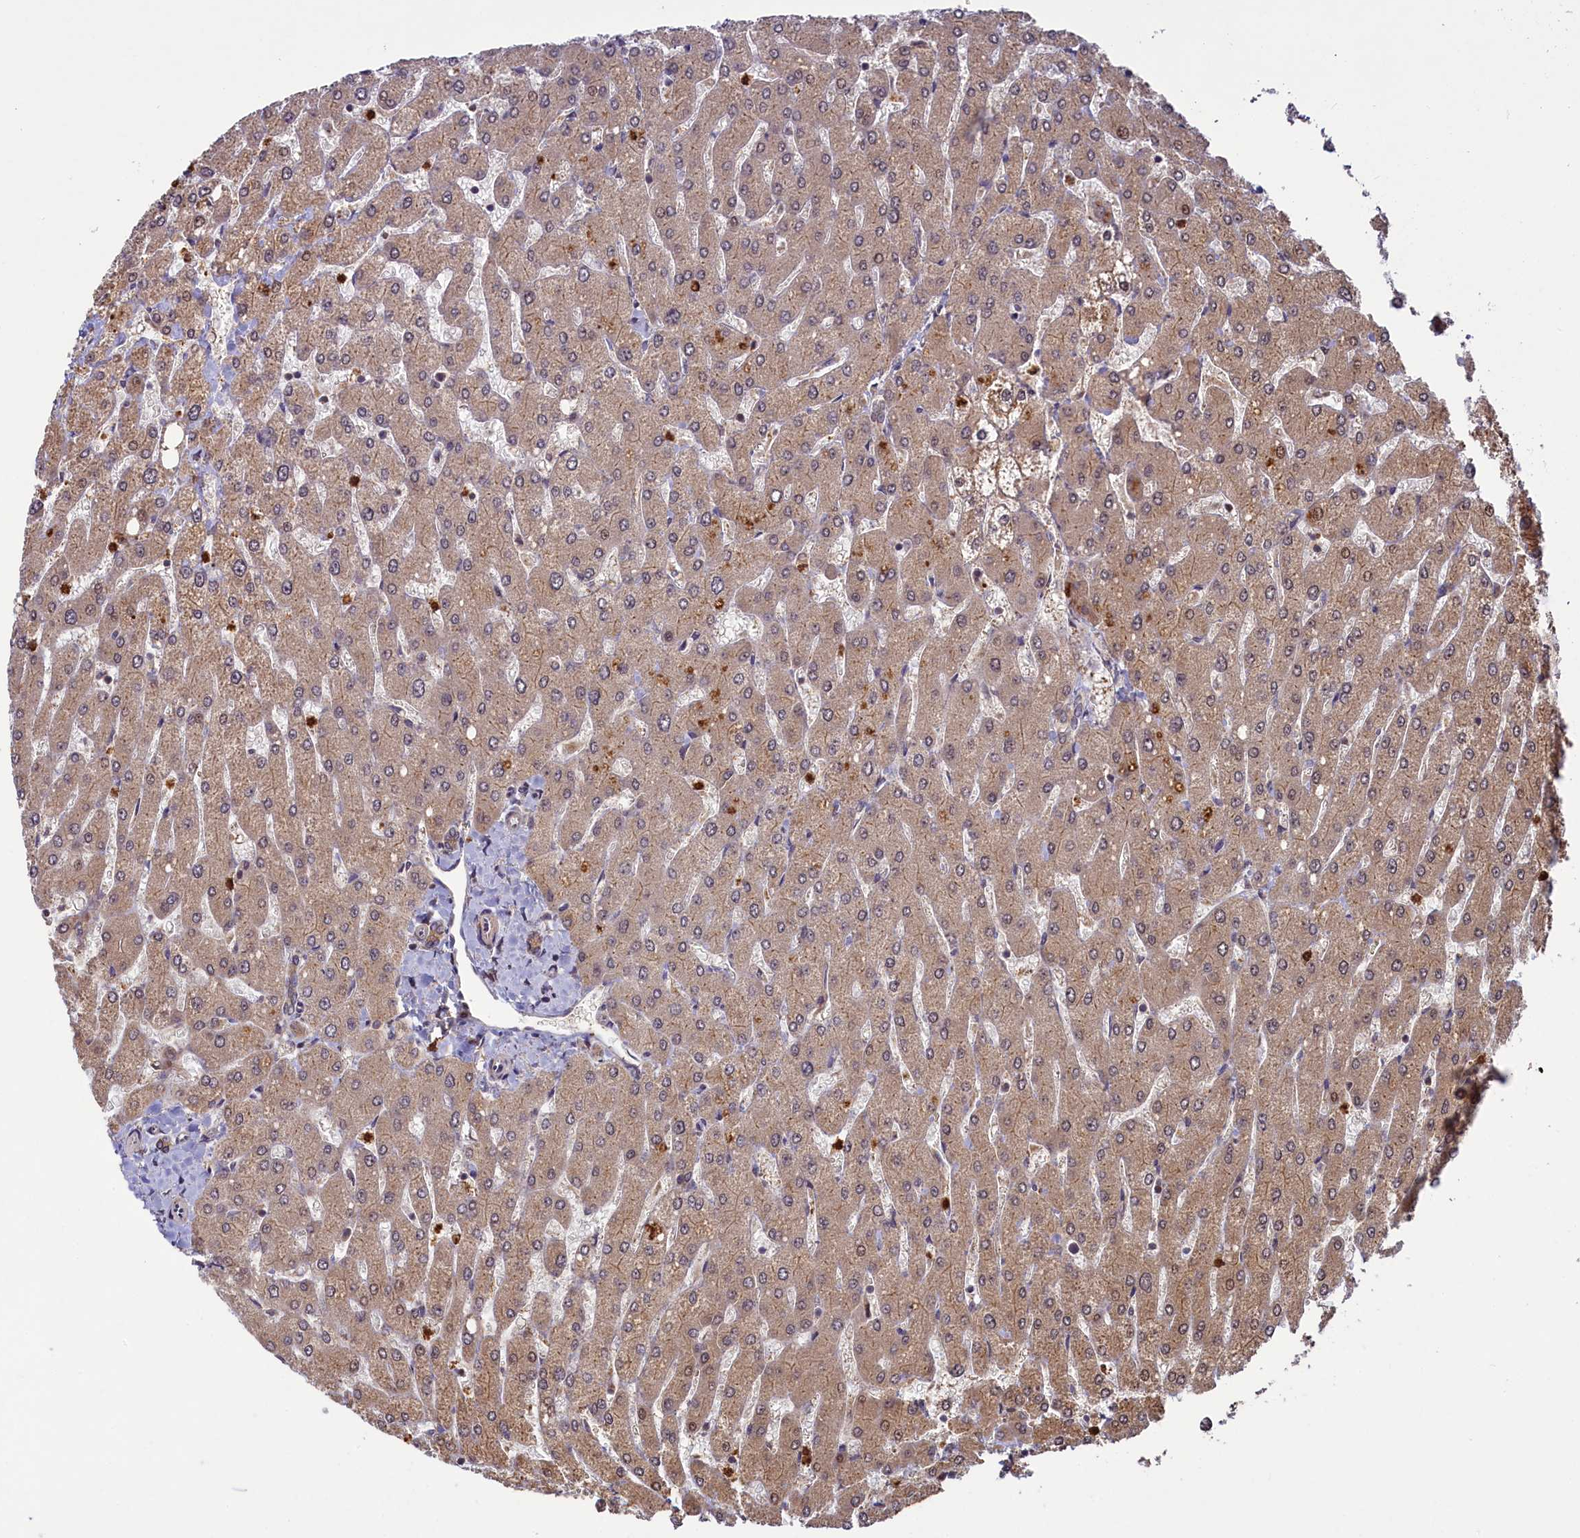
{"staining": {"intensity": "moderate", "quantity": ">75%", "location": "cytoplasmic/membranous"}, "tissue": "liver", "cell_type": "Cholangiocytes", "image_type": "normal", "snomed": [{"axis": "morphology", "description": "Normal tissue, NOS"}, {"axis": "topography", "description": "Liver"}], "caption": "Protein expression by immunohistochemistry (IHC) exhibits moderate cytoplasmic/membranous positivity in approximately >75% of cholangiocytes in unremarkable liver.", "gene": "NAE1", "patient": {"sex": "male", "age": 55}}